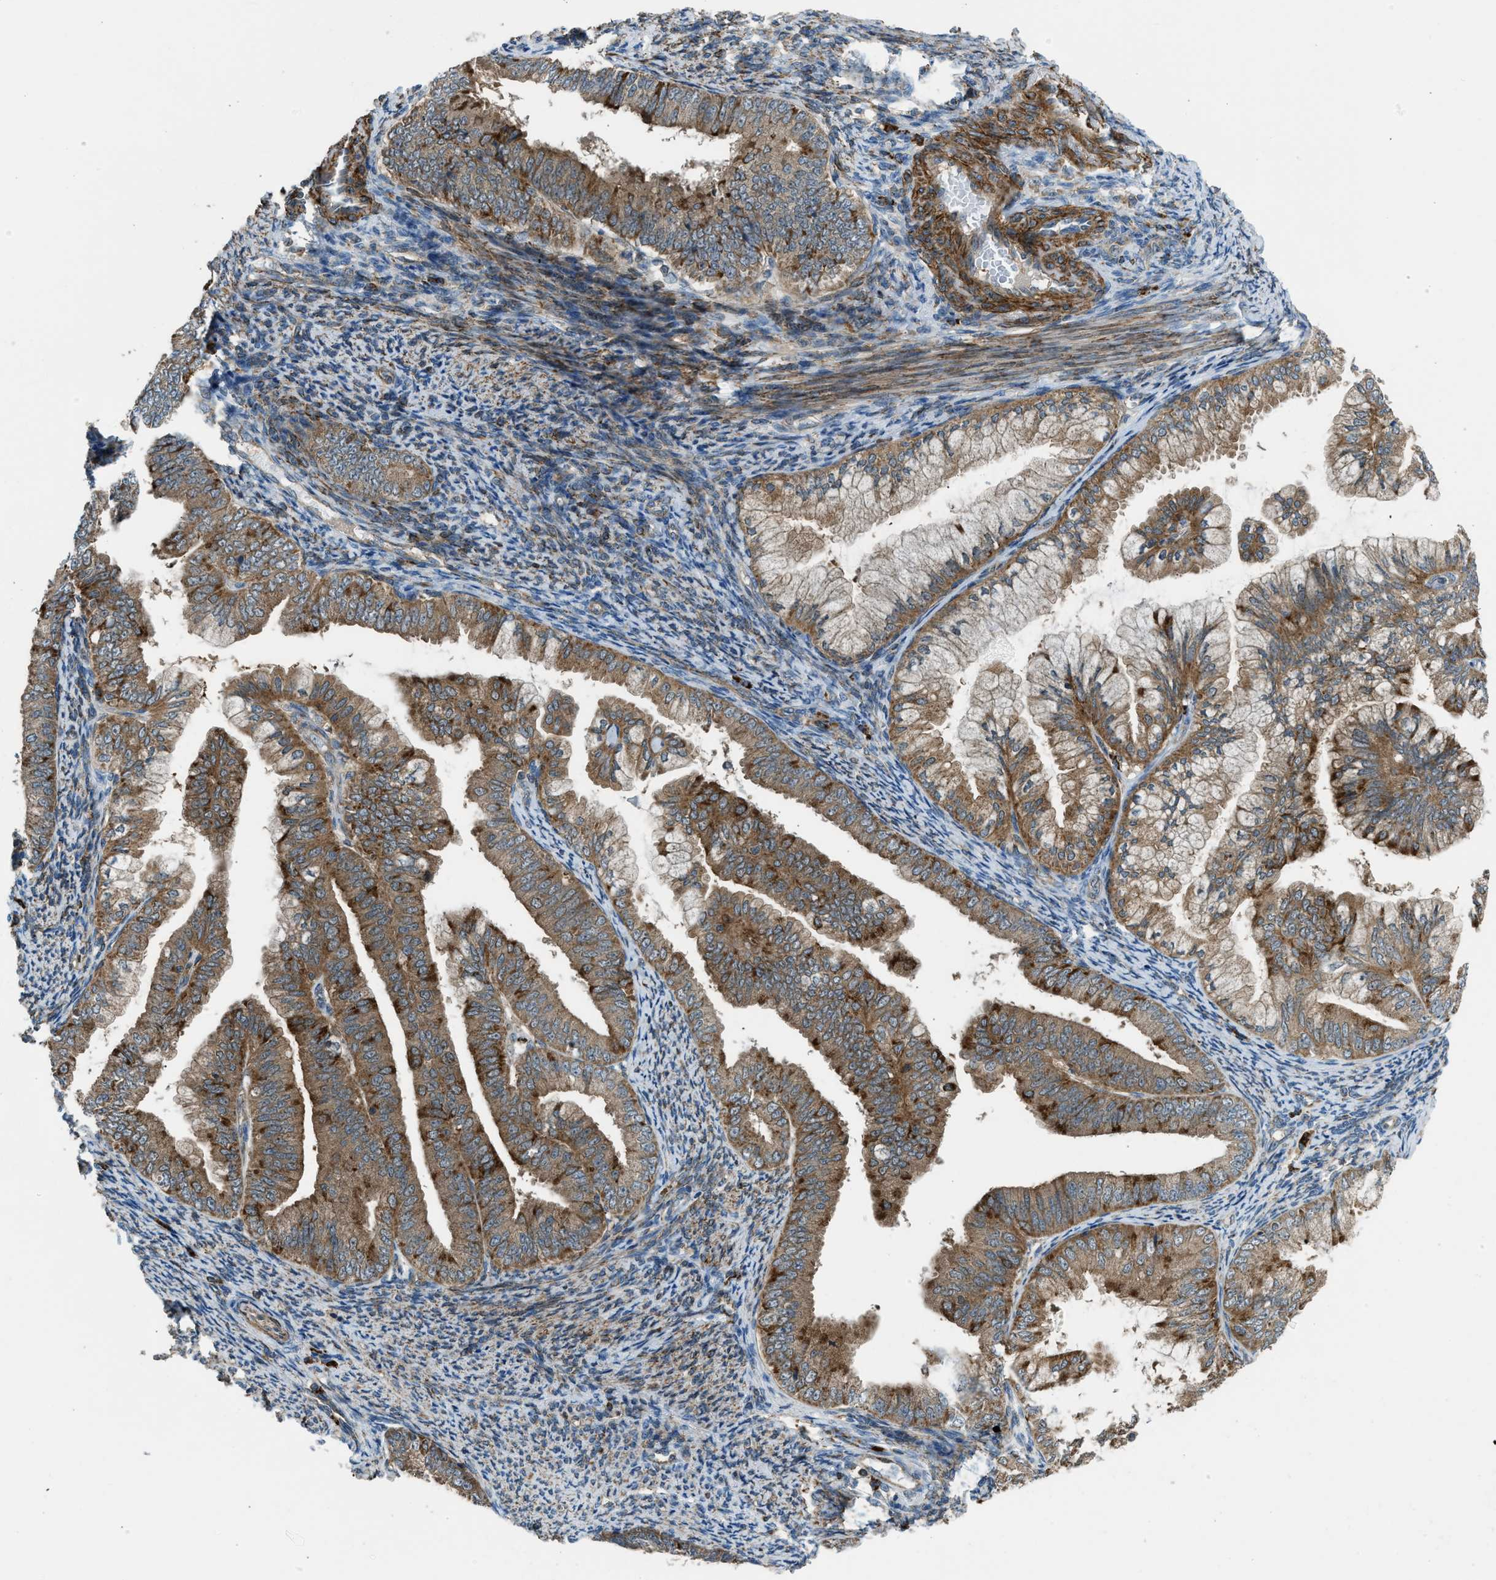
{"staining": {"intensity": "moderate", "quantity": ">75%", "location": "cytoplasmic/membranous"}, "tissue": "endometrial cancer", "cell_type": "Tumor cells", "image_type": "cancer", "snomed": [{"axis": "morphology", "description": "Adenocarcinoma, NOS"}, {"axis": "topography", "description": "Endometrium"}], "caption": "IHC of human endometrial adenocarcinoma shows medium levels of moderate cytoplasmic/membranous positivity in approximately >75% of tumor cells.", "gene": "SESN2", "patient": {"sex": "female", "age": 63}}